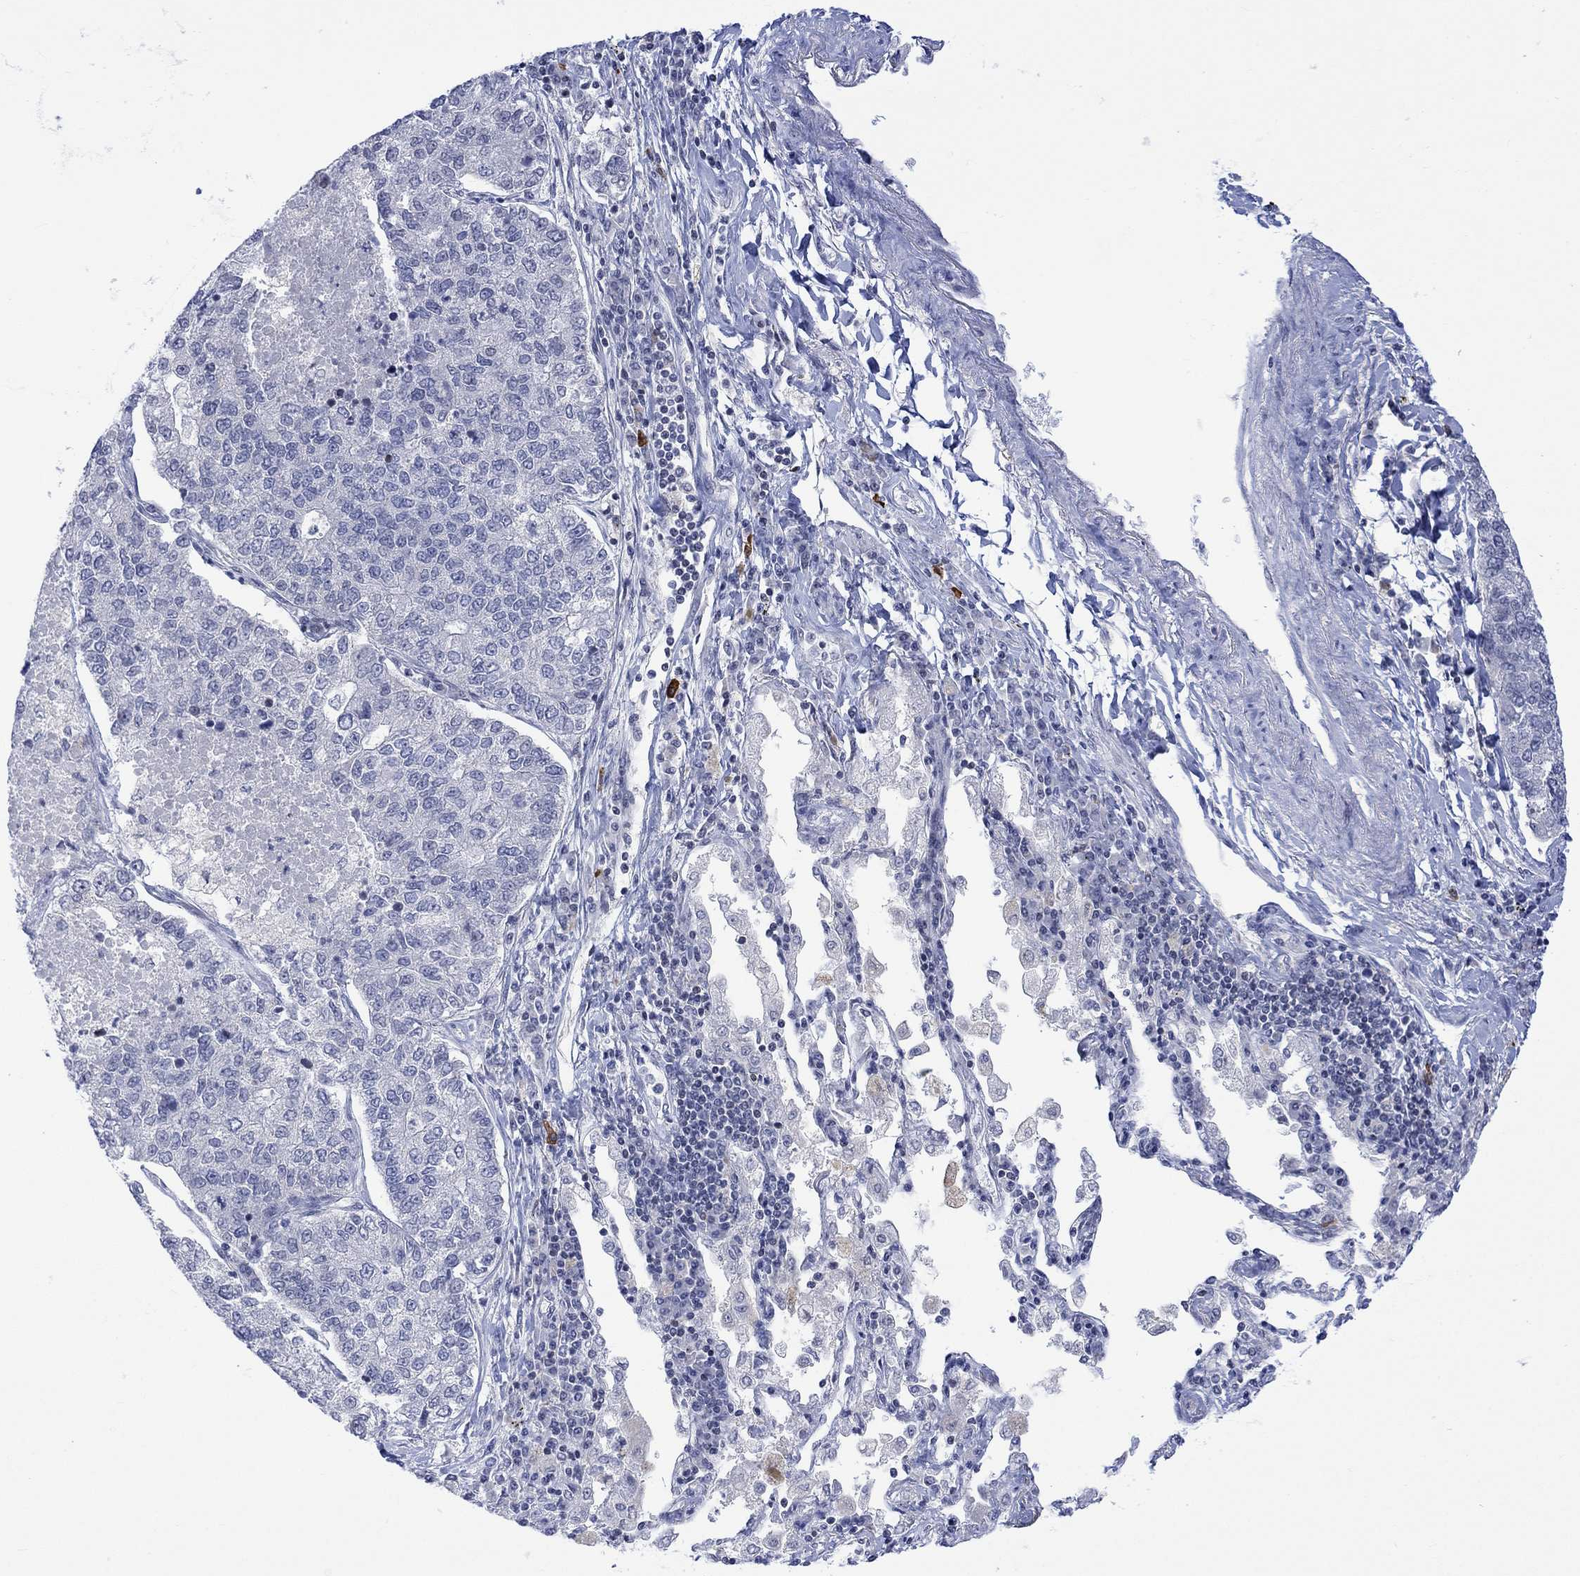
{"staining": {"intensity": "negative", "quantity": "none", "location": "none"}, "tissue": "lung cancer", "cell_type": "Tumor cells", "image_type": "cancer", "snomed": [{"axis": "morphology", "description": "Adenocarcinoma, NOS"}, {"axis": "topography", "description": "Lung"}], "caption": "Lung cancer was stained to show a protein in brown. There is no significant staining in tumor cells. (Brightfield microscopy of DAB (3,3'-diaminobenzidine) IHC at high magnification).", "gene": "DCX", "patient": {"sex": "male", "age": 49}}